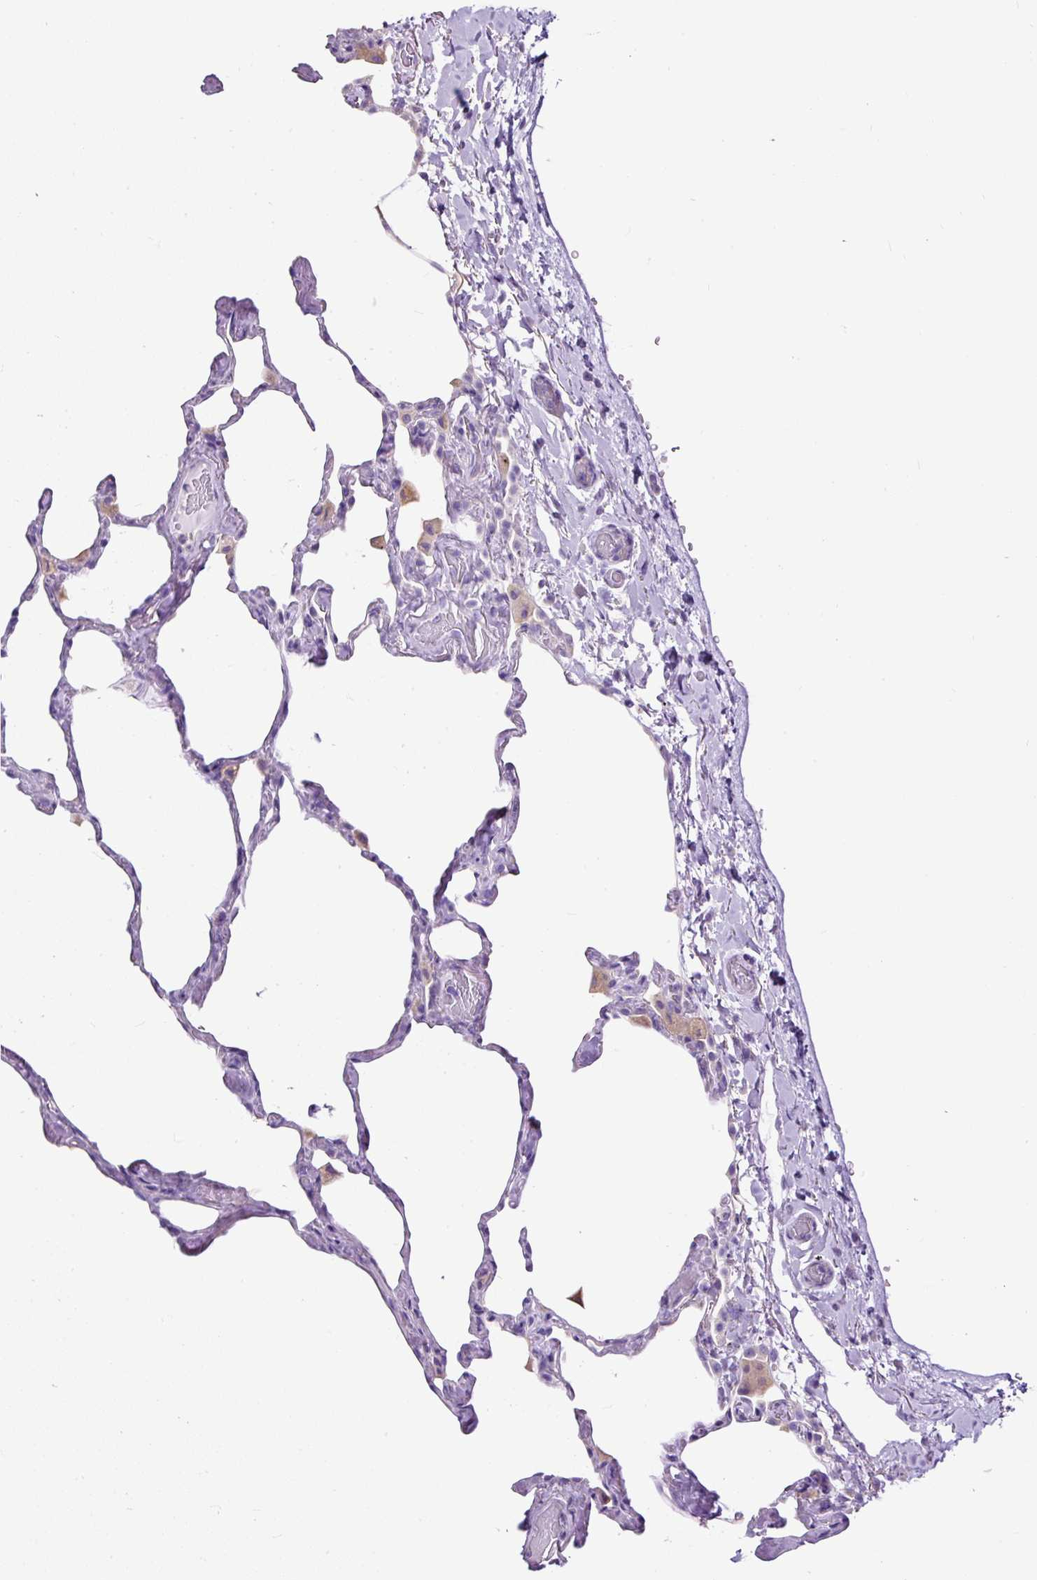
{"staining": {"intensity": "negative", "quantity": "none", "location": "none"}, "tissue": "lung", "cell_type": "Alveolar cells", "image_type": "normal", "snomed": [{"axis": "morphology", "description": "Normal tissue, NOS"}, {"axis": "topography", "description": "Lung"}], "caption": "Immunohistochemistry of benign human lung displays no positivity in alveolar cells. Brightfield microscopy of immunohistochemistry (IHC) stained with DAB (brown) and hematoxylin (blue), captured at high magnification.", "gene": "PDIA2", "patient": {"sex": "male", "age": 65}}